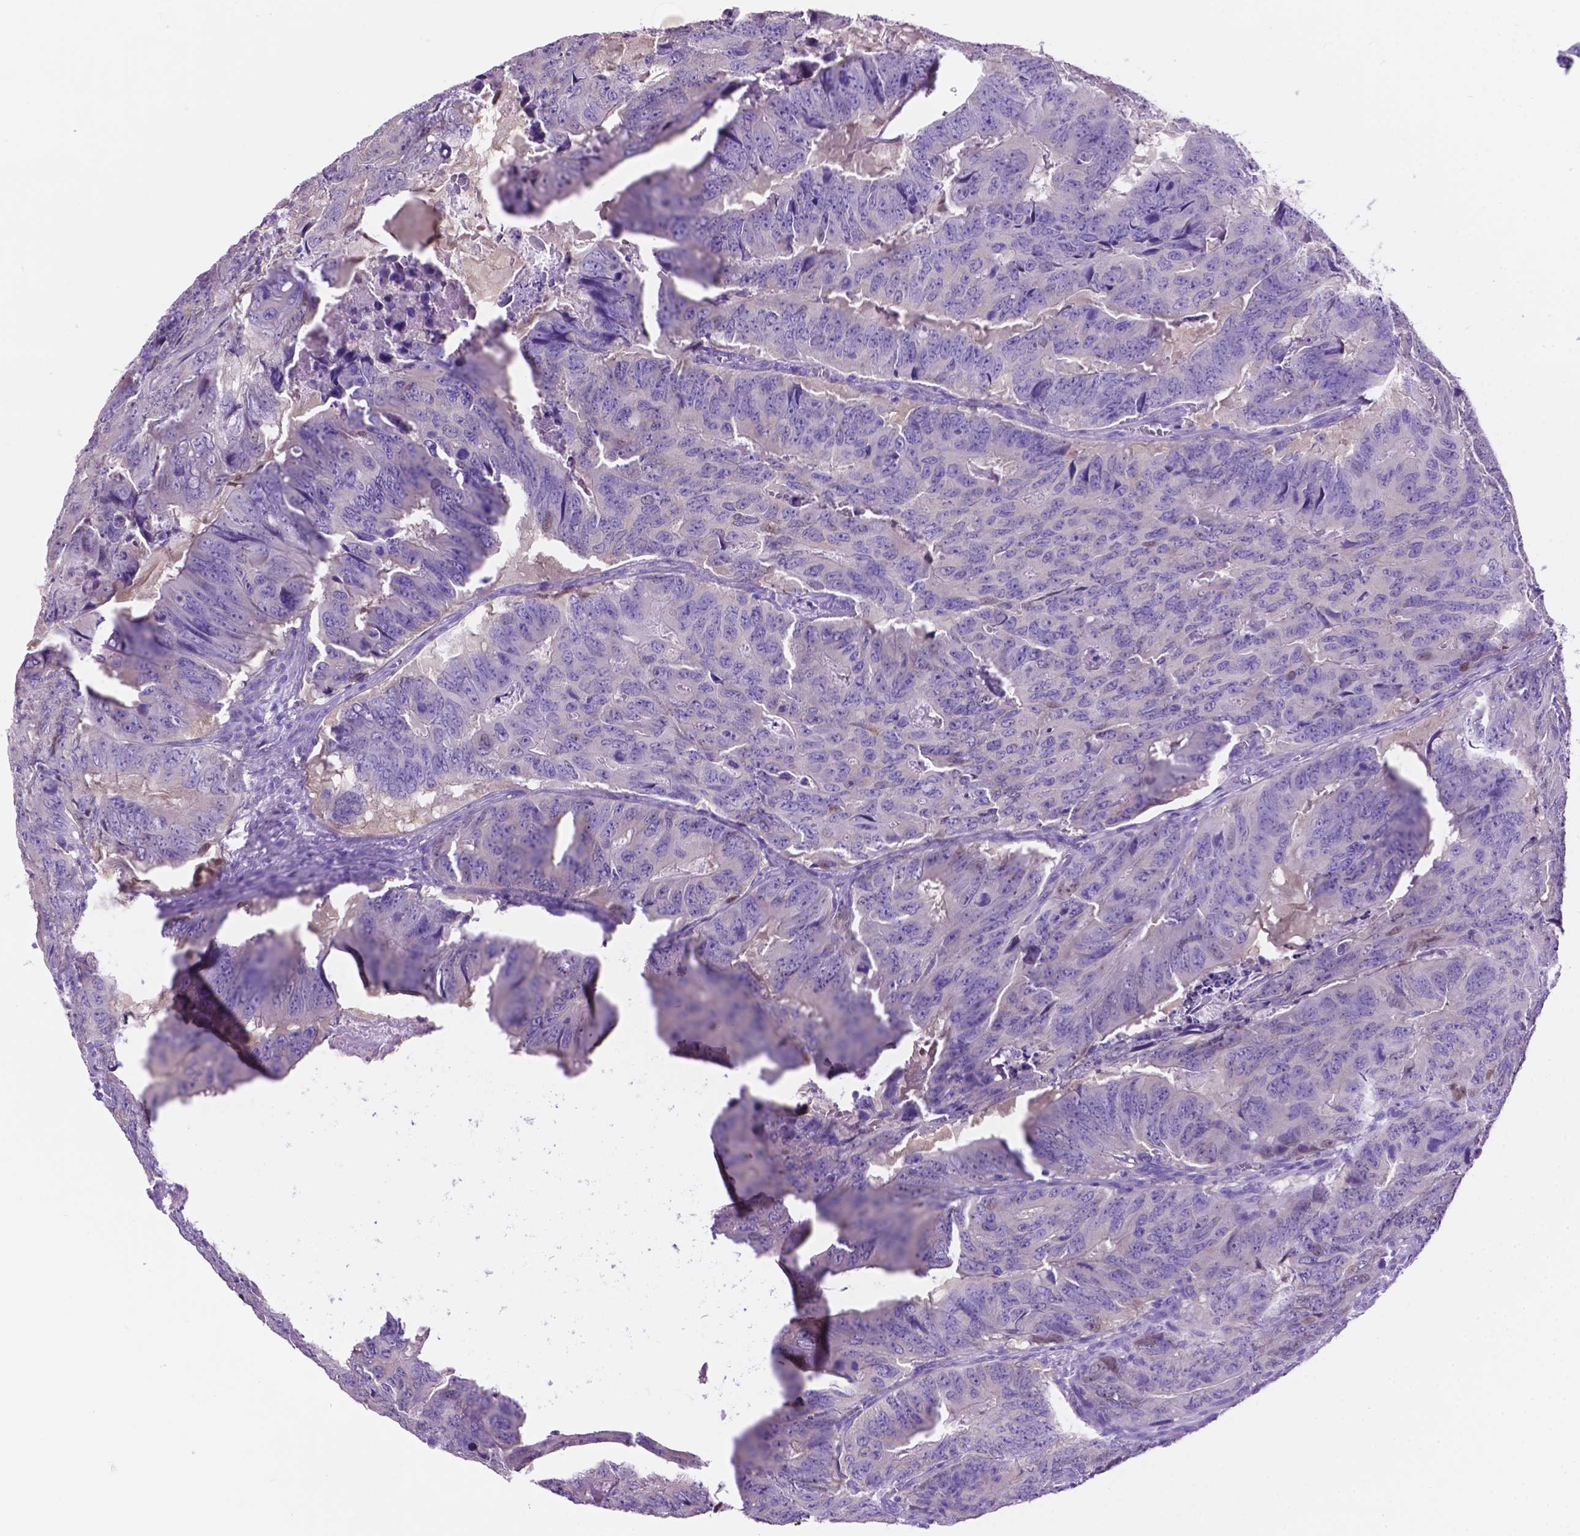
{"staining": {"intensity": "negative", "quantity": "none", "location": "none"}, "tissue": "colorectal cancer", "cell_type": "Tumor cells", "image_type": "cancer", "snomed": [{"axis": "morphology", "description": "Adenocarcinoma, NOS"}, {"axis": "topography", "description": "Colon"}], "caption": "IHC micrograph of neoplastic tissue: human colorectal cancer stained with DAB exhibits no significant protein expression in tumor cells.", "gene": "TMEM210", "patient": {"sex": "male", "age": 79}}